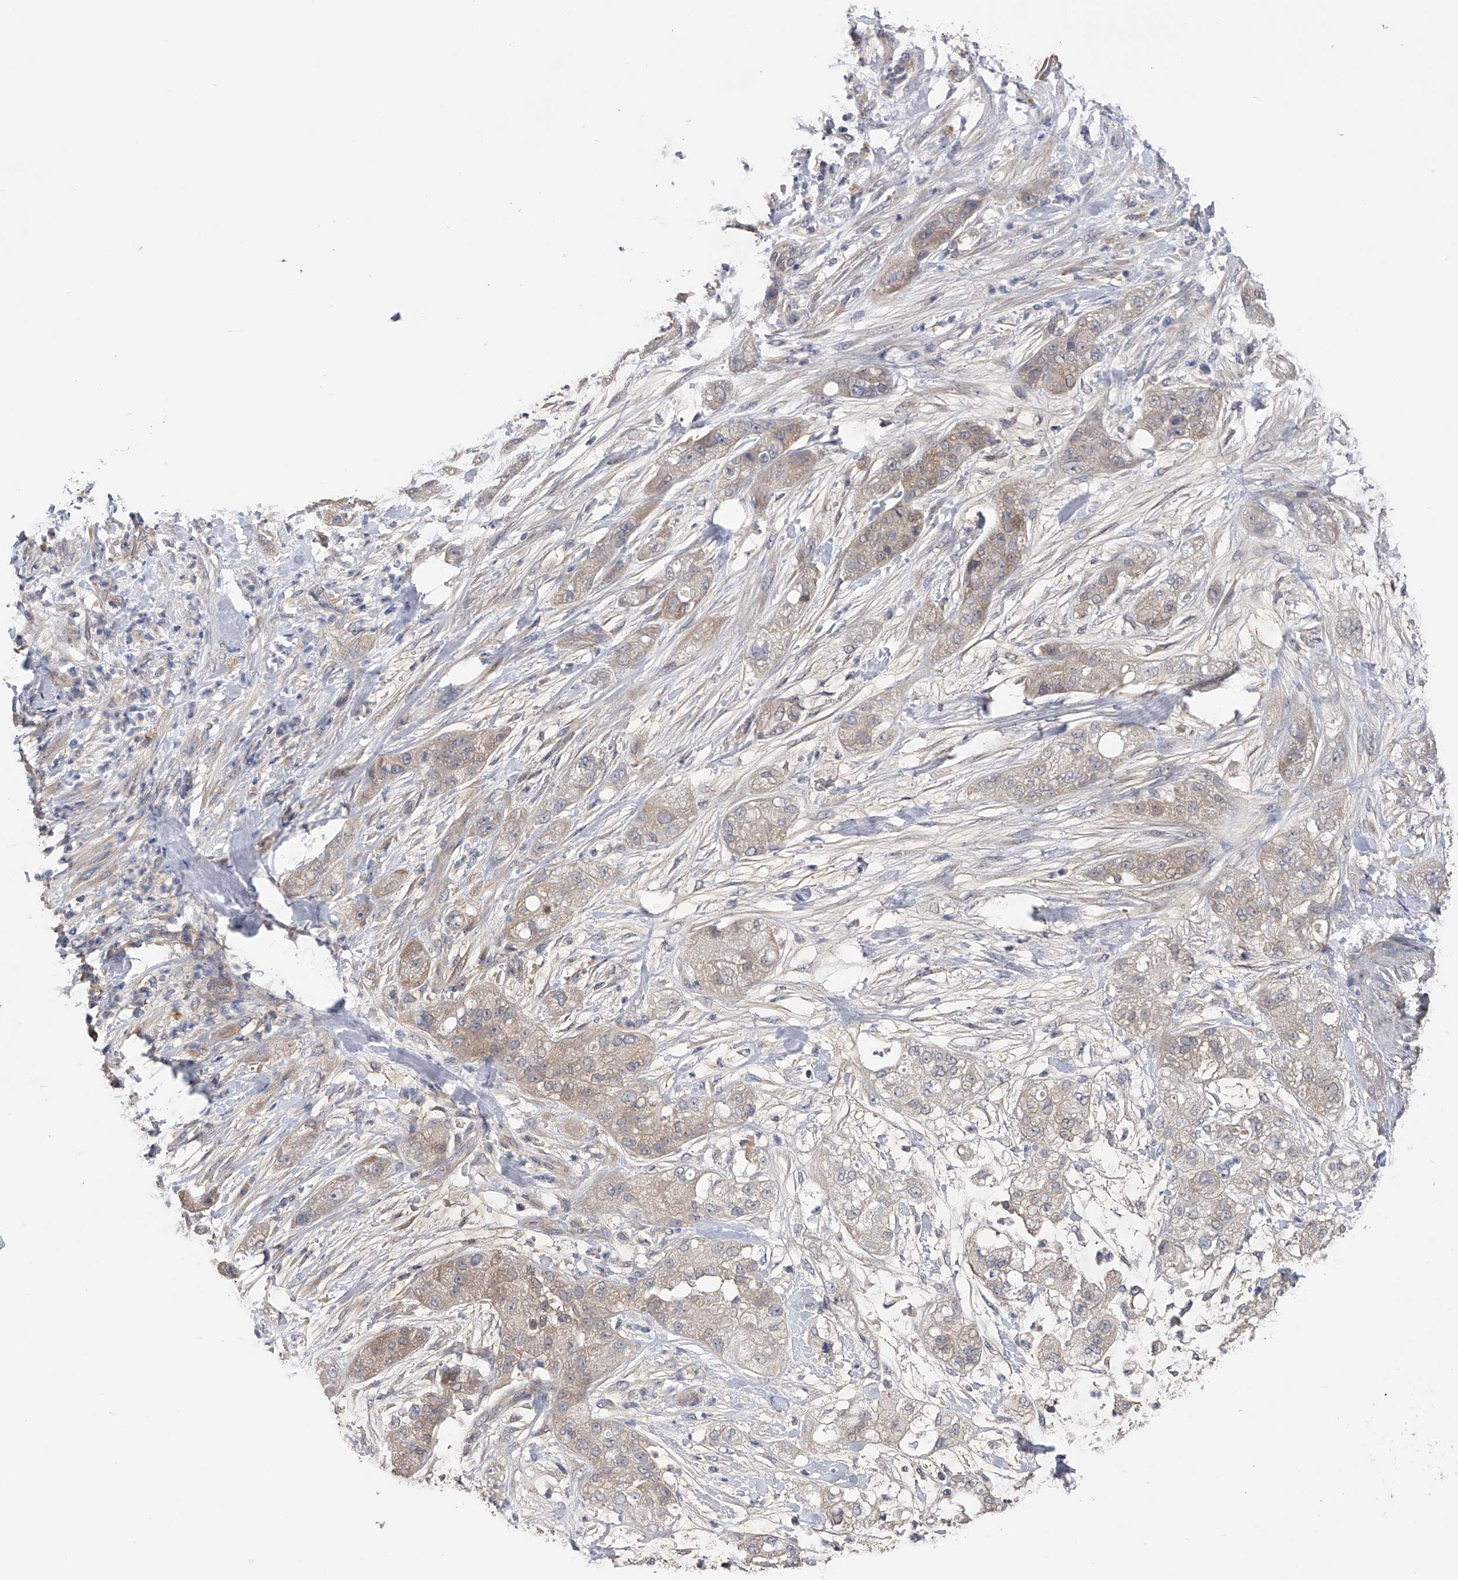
{"staining": {"intensity": "weak", "quantity": "<25%", "location": "cytoplasmic/membranous"}, "tissue": "pancreatic cancer", "cell_type": "Tumor cells", "image_type": "cancer", "snomed": [{"axis": "morphology", "description": "Adenocarcinoma, NOS"}, {"axis": "topography", "description": "Pancreas"}], "caption": "The micrograph exhibits no staining of tumor cells in pancreatic cancer.", "gene": "CFAP298", "patient": {"sex": "female", "age": 78}}